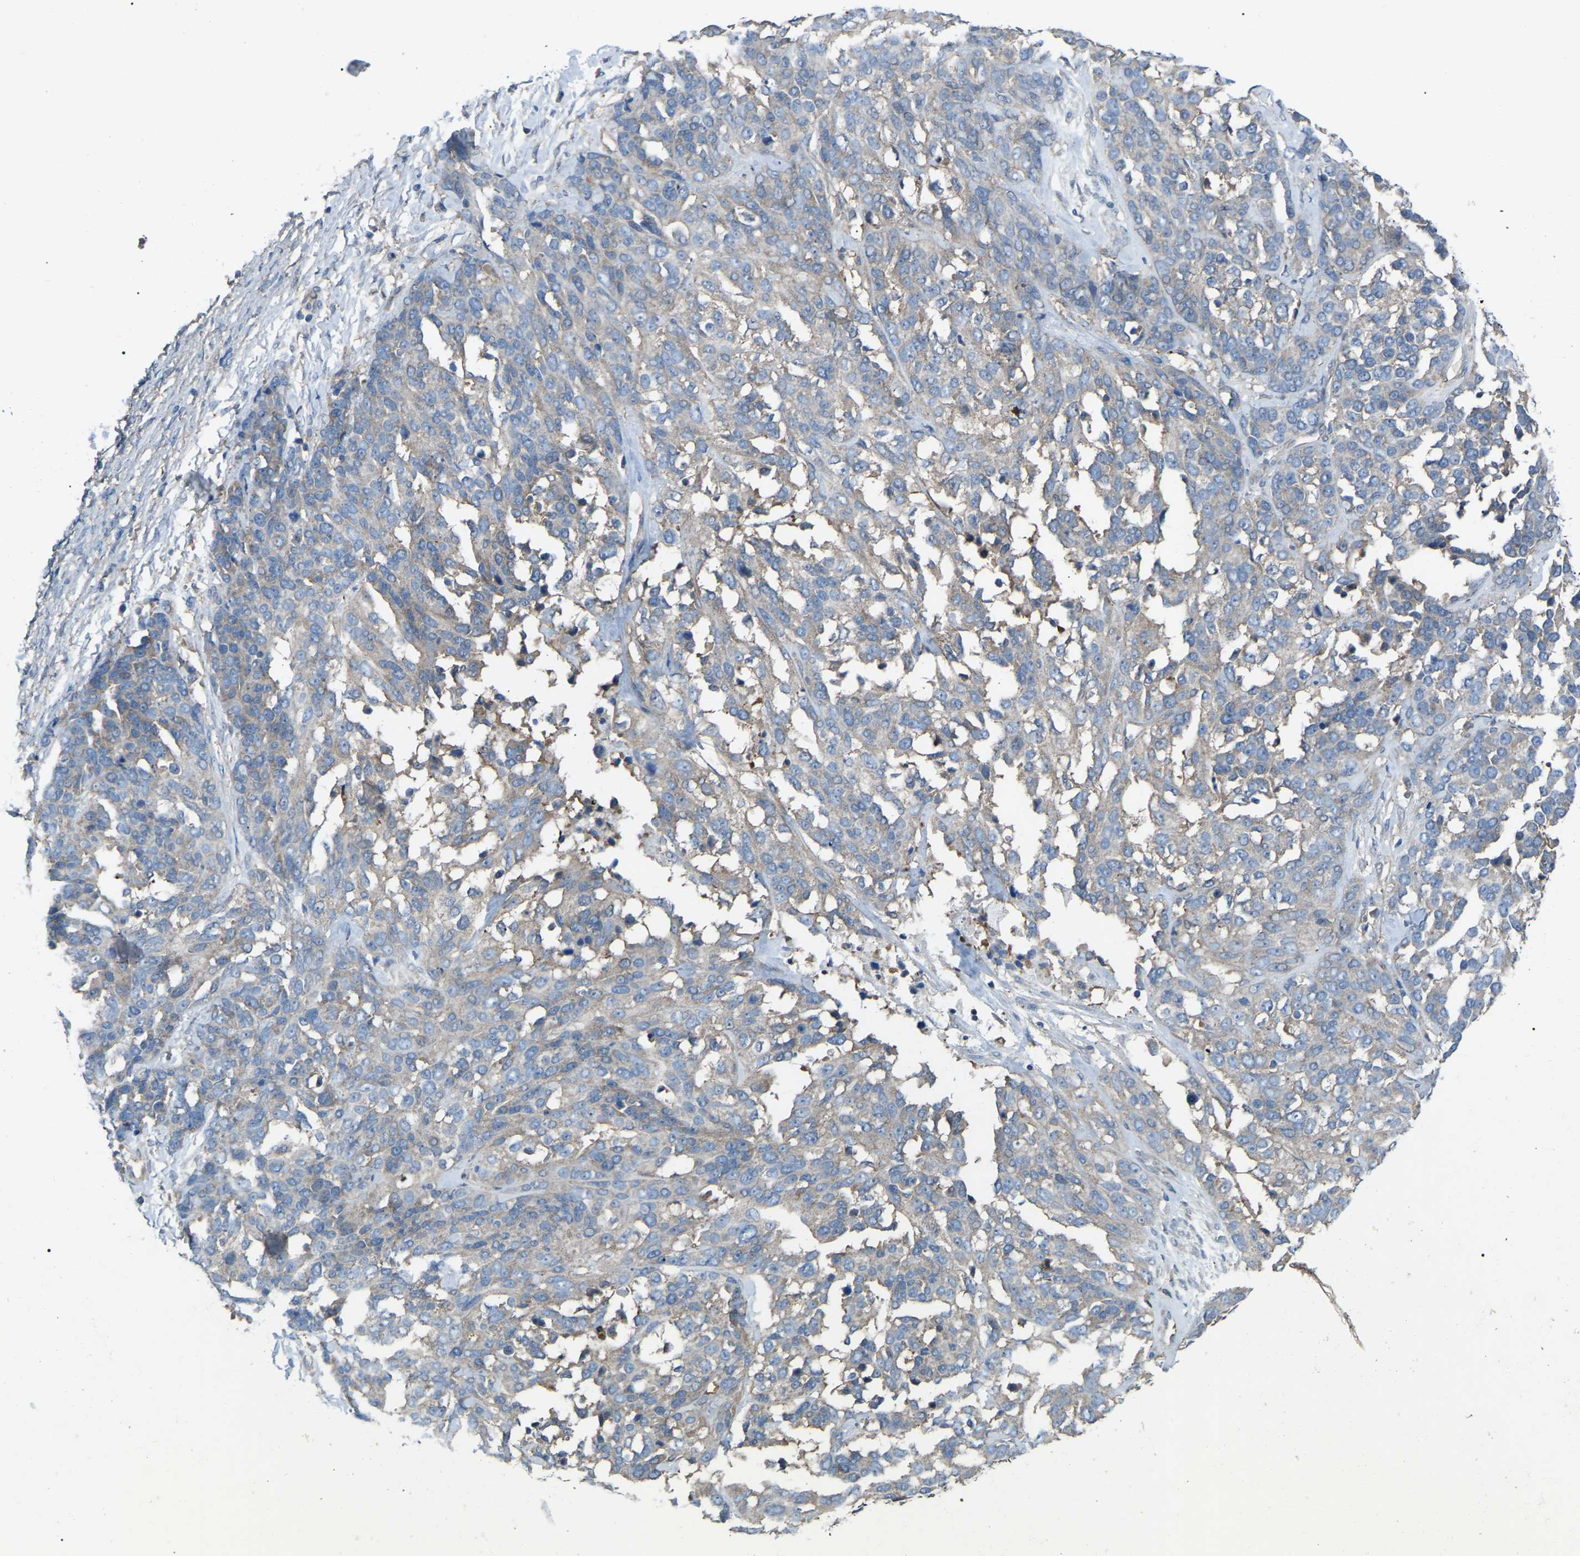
{"staining": {"intensity": "weak", "quantity": "<25%", "location": "cytoplasmic/membranous"}, "tissue": "ovarian cancer", "cell_type": "Tumor cells", "image_type": "cancer", "snomed": [{"axis": "morphology", "description": "Cystadenocarcinoma, serous, NOS"}, {"axis": "topography", "description": "Ovary"}], "caption": "The histopathology image reveals no significant positivity in tumor cells of ovarian cancer (serous cystadenocarcinoma).", "gene": "AIMP1", "patient": {"sex": "female", "age": 44}}